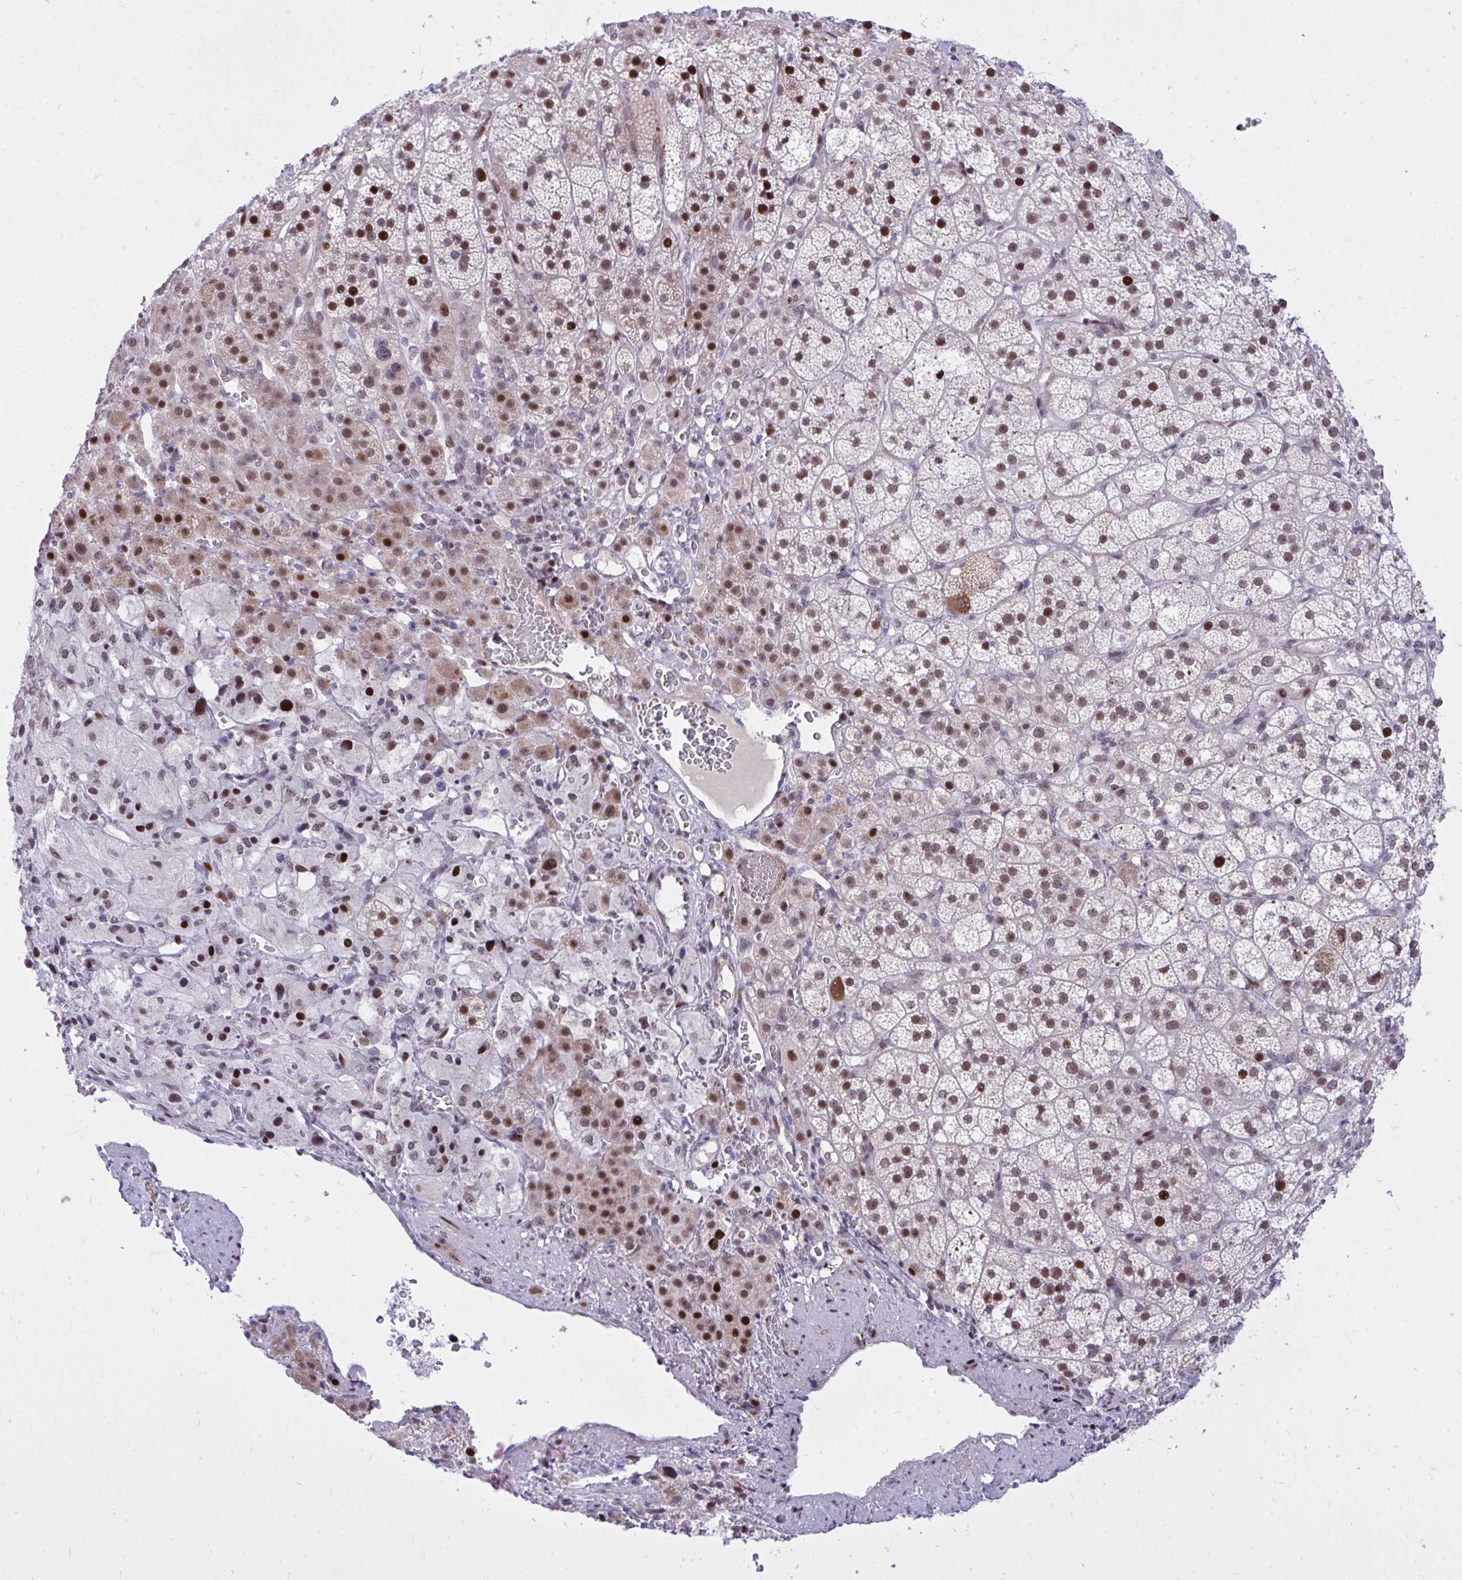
{"staining": {"intensity": "strong", "quantity": ">75%", "location": "cytoplasmic/membranous,nuclear"}, "tissue": "adrenal gland", "cell_type": "Glandular cells", "image_type": "normal", "snomed": [{"axis": "morphology", "description": "Normal tissue, NOS"}, {"axis": "topography", "description": "Adrenal gland"}], "caption": "Brown immunohistochemical staining in benign human adrenal gland reveals strong cytoplasmic/membranous,nuclear expression in approximately >75% of glandular cells. (DAB (3,3'-diaminobenzidine) IHC, brown staining for protein, blue staining for nuclei).", "gene": "C14orf39", "patient": {"sex": "female", "age": 60}}